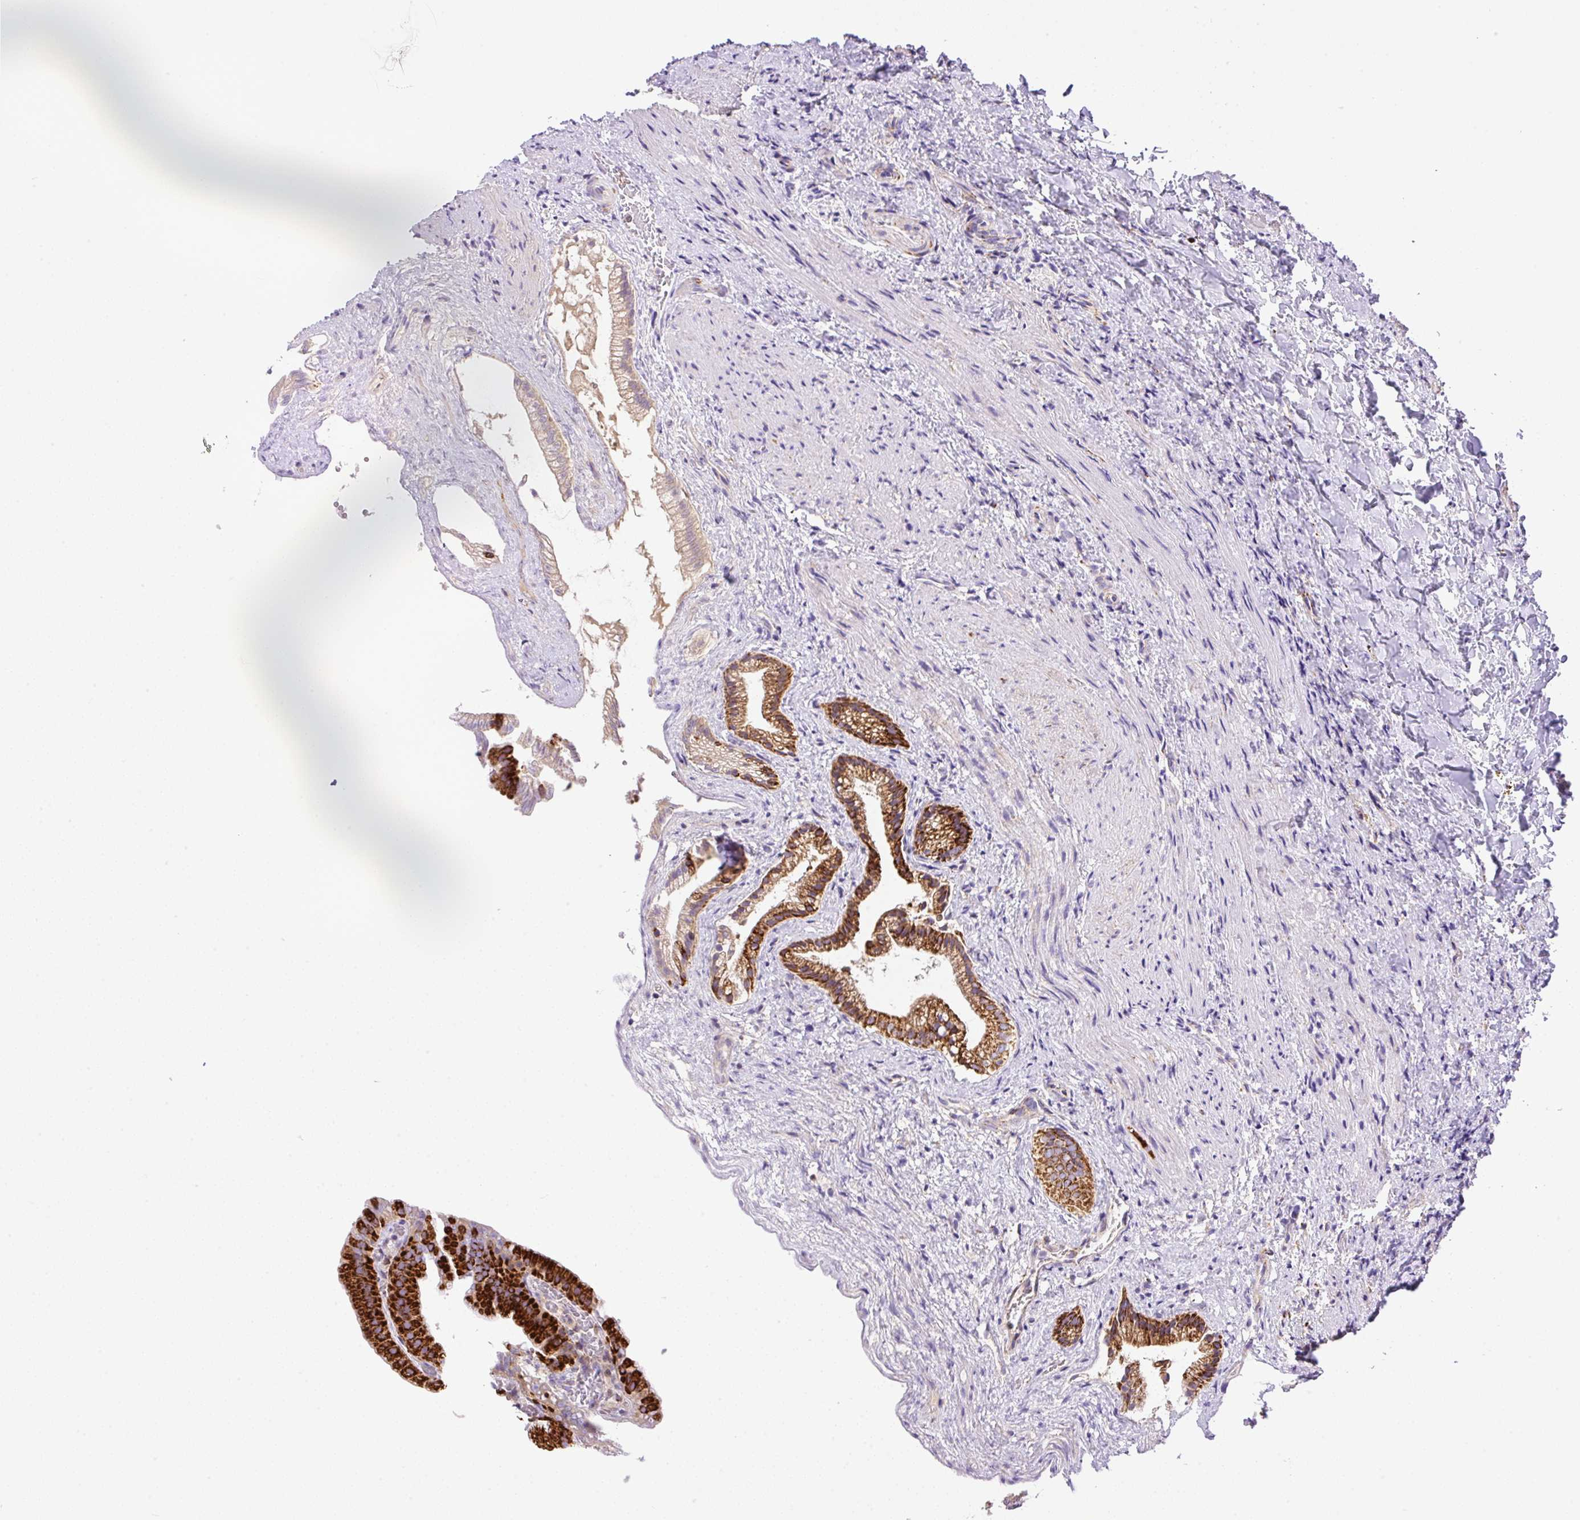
{"staining": {"intensity": "strong", "quantity": ">75%", "location": "cytoplasmic/membranous"}, "tissue": "gallbladder", "cell_type": "Glandular cells", "image_type": "normal", "snomed": [{"axis": "morphology", "description": "Normal tissue, NOS"}, {"axis": "morphology", "description": "Inflammation, NOS"}, {"axis": "topography", "description": "Gallbladder"}], "caption": "Gallbladder stained with a brown dye exhibits strong cytoplasmic/membranous positive staining in about >75% of glandular cells.", "gene": "NF1", "patient": {"sex": "male", "age": 51}}